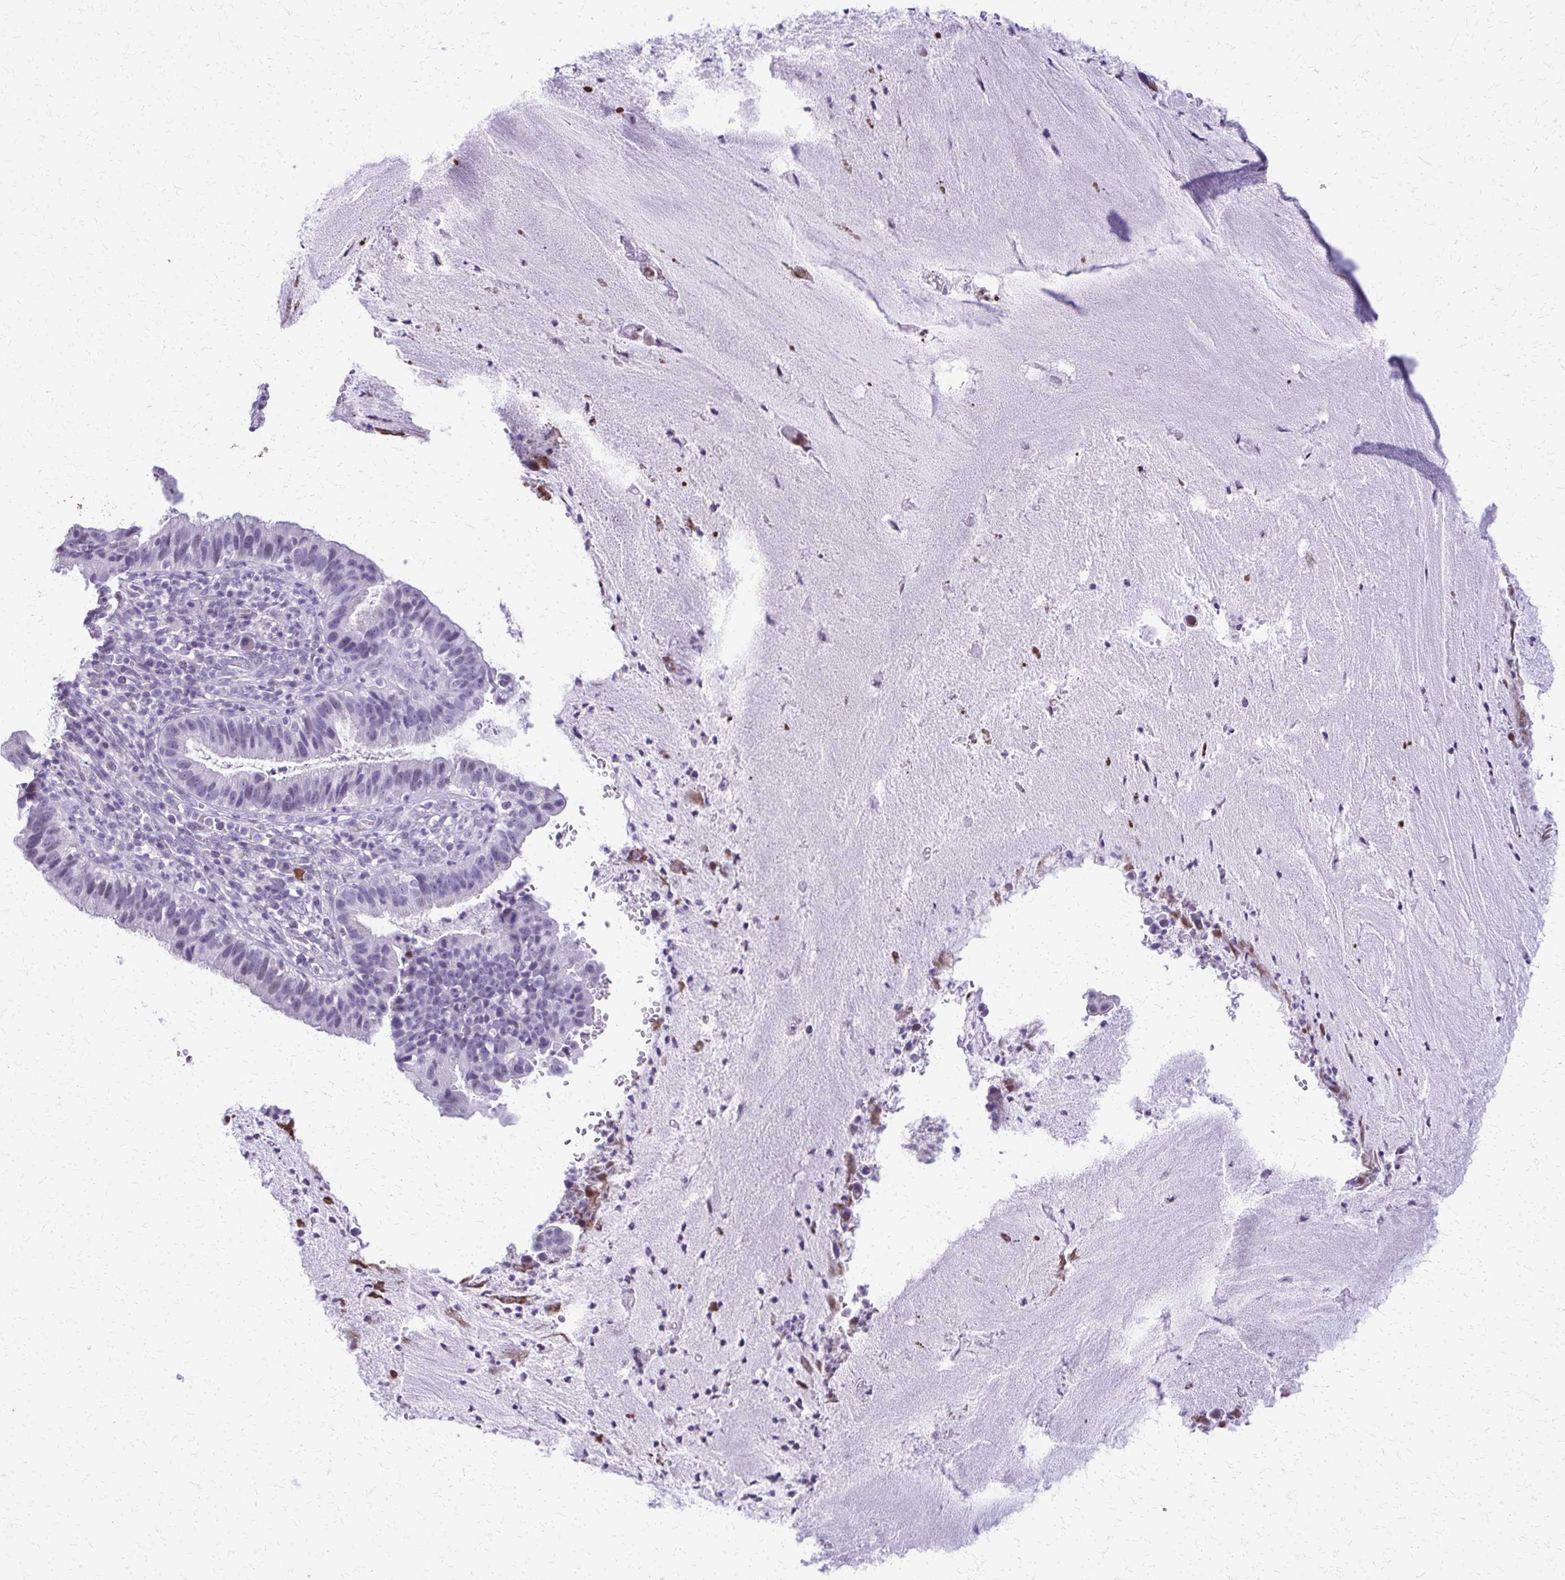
{"staining": {"intensity": "negative", "quantity": "none", "location": "none"}, "tissue": "cervical cancer", "cell_type": "Tumor cells", "image_type": "cancer", "snomed": [{"axis": "morphology", "description": "Adenocarcinoma, NOS"}, {"axis": "topography", "description": "Cervix"}], "caption": "This is an immunohistochemistry histopathology image of human adenocarcinoma (cervical). There is no staining in tumor cells.", "gene": "FAM162B", "patient": {"sex": "female", "age": 34}}